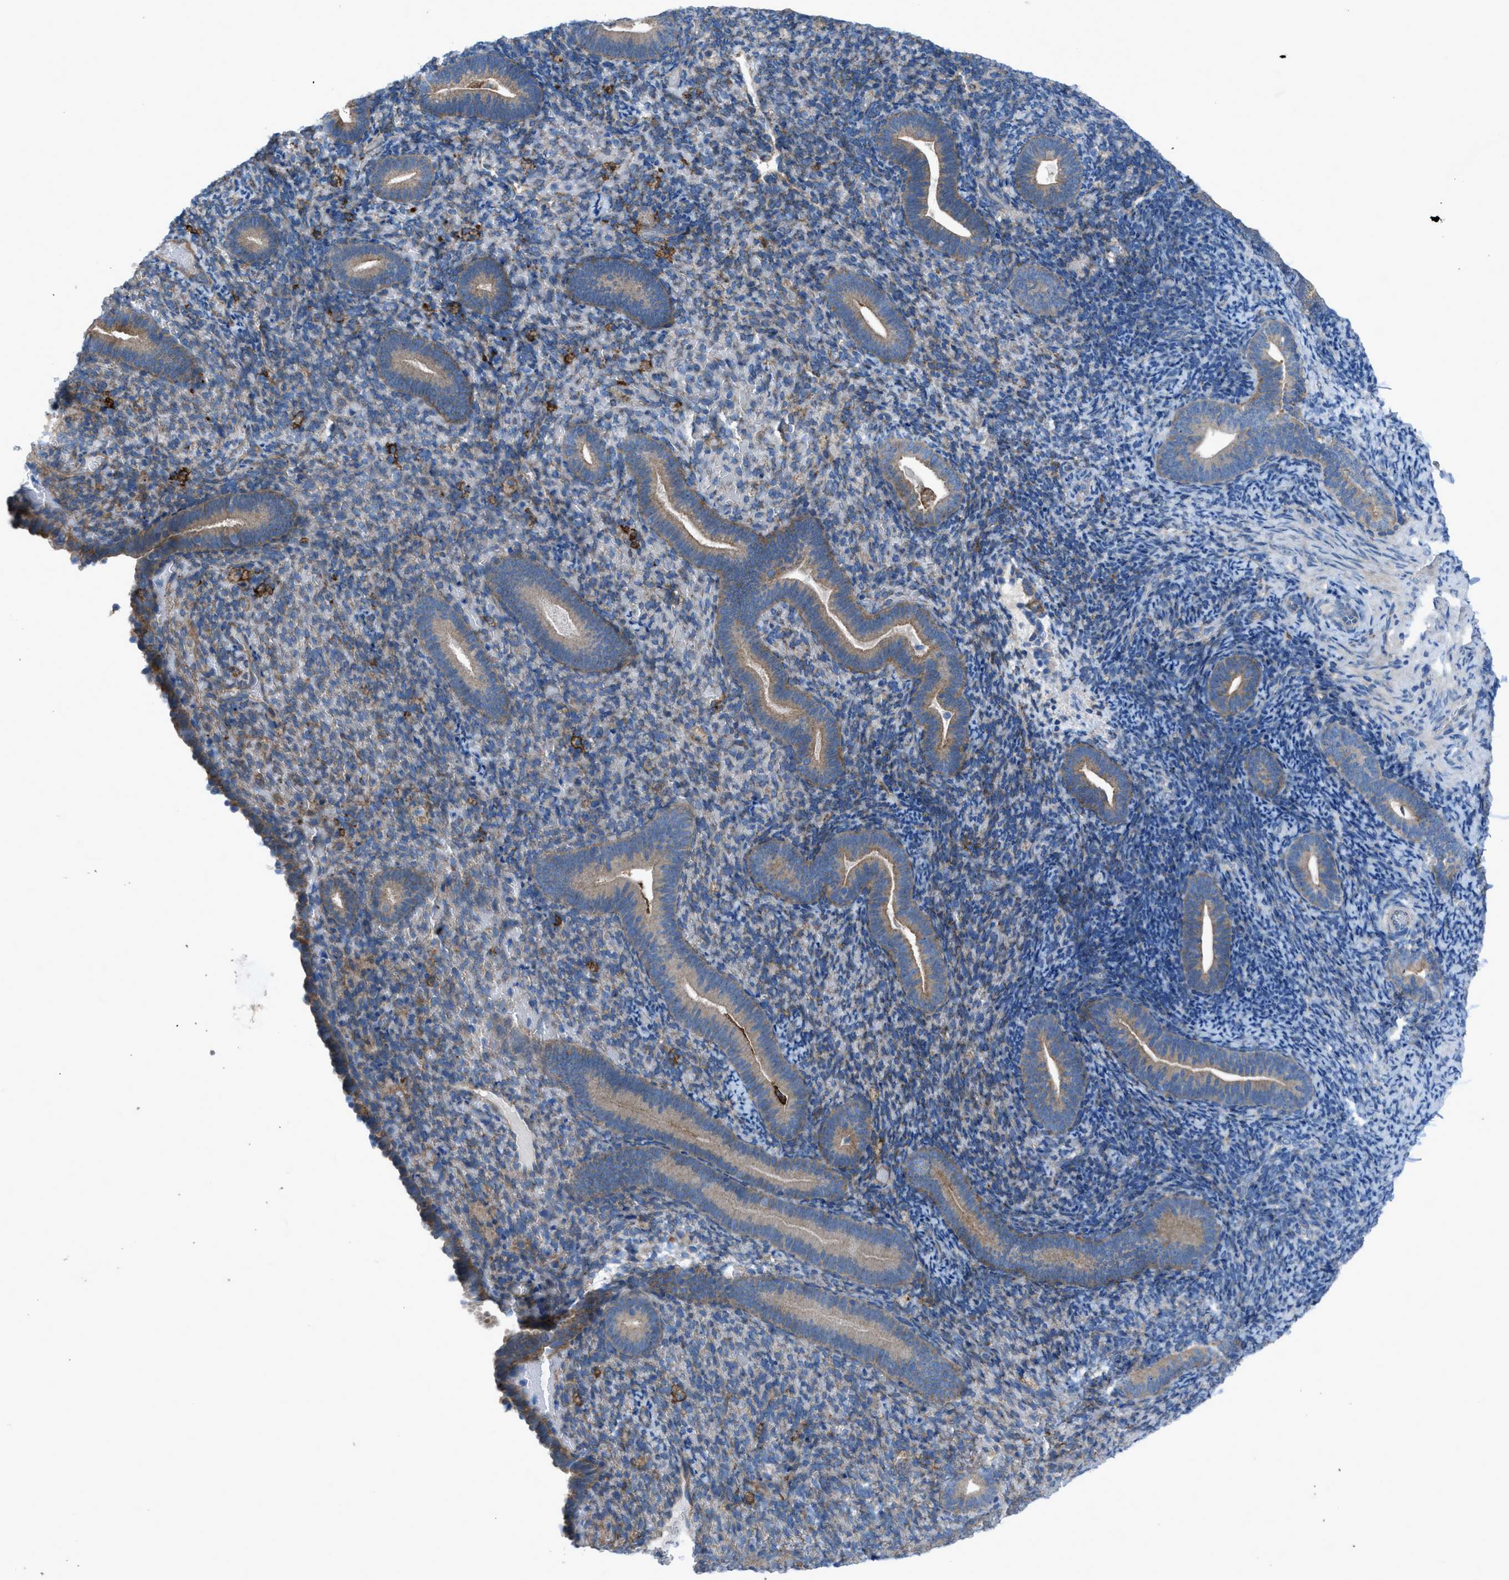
{"staining": {"intensity": "moderate", "quantity": "<25%", "location": "cytoplasmic/membranous"}, "tissue": "endometrium", "cell_type": "Cells in endometrial stroma", "image_type": "normal", "snomed": [{"axis": "morphology", "description": "Normal tissue, NOS"}, {"axis": "topography", "description": "Endometrium"}], "caption": "Endometrium stained with a brown dye shows moderate cytoplasmic/membranous positive expression in about <25% of cells in endometrial stroma.", "gene": "EGFR", "patient": {"sex": "female", "age": 51}}